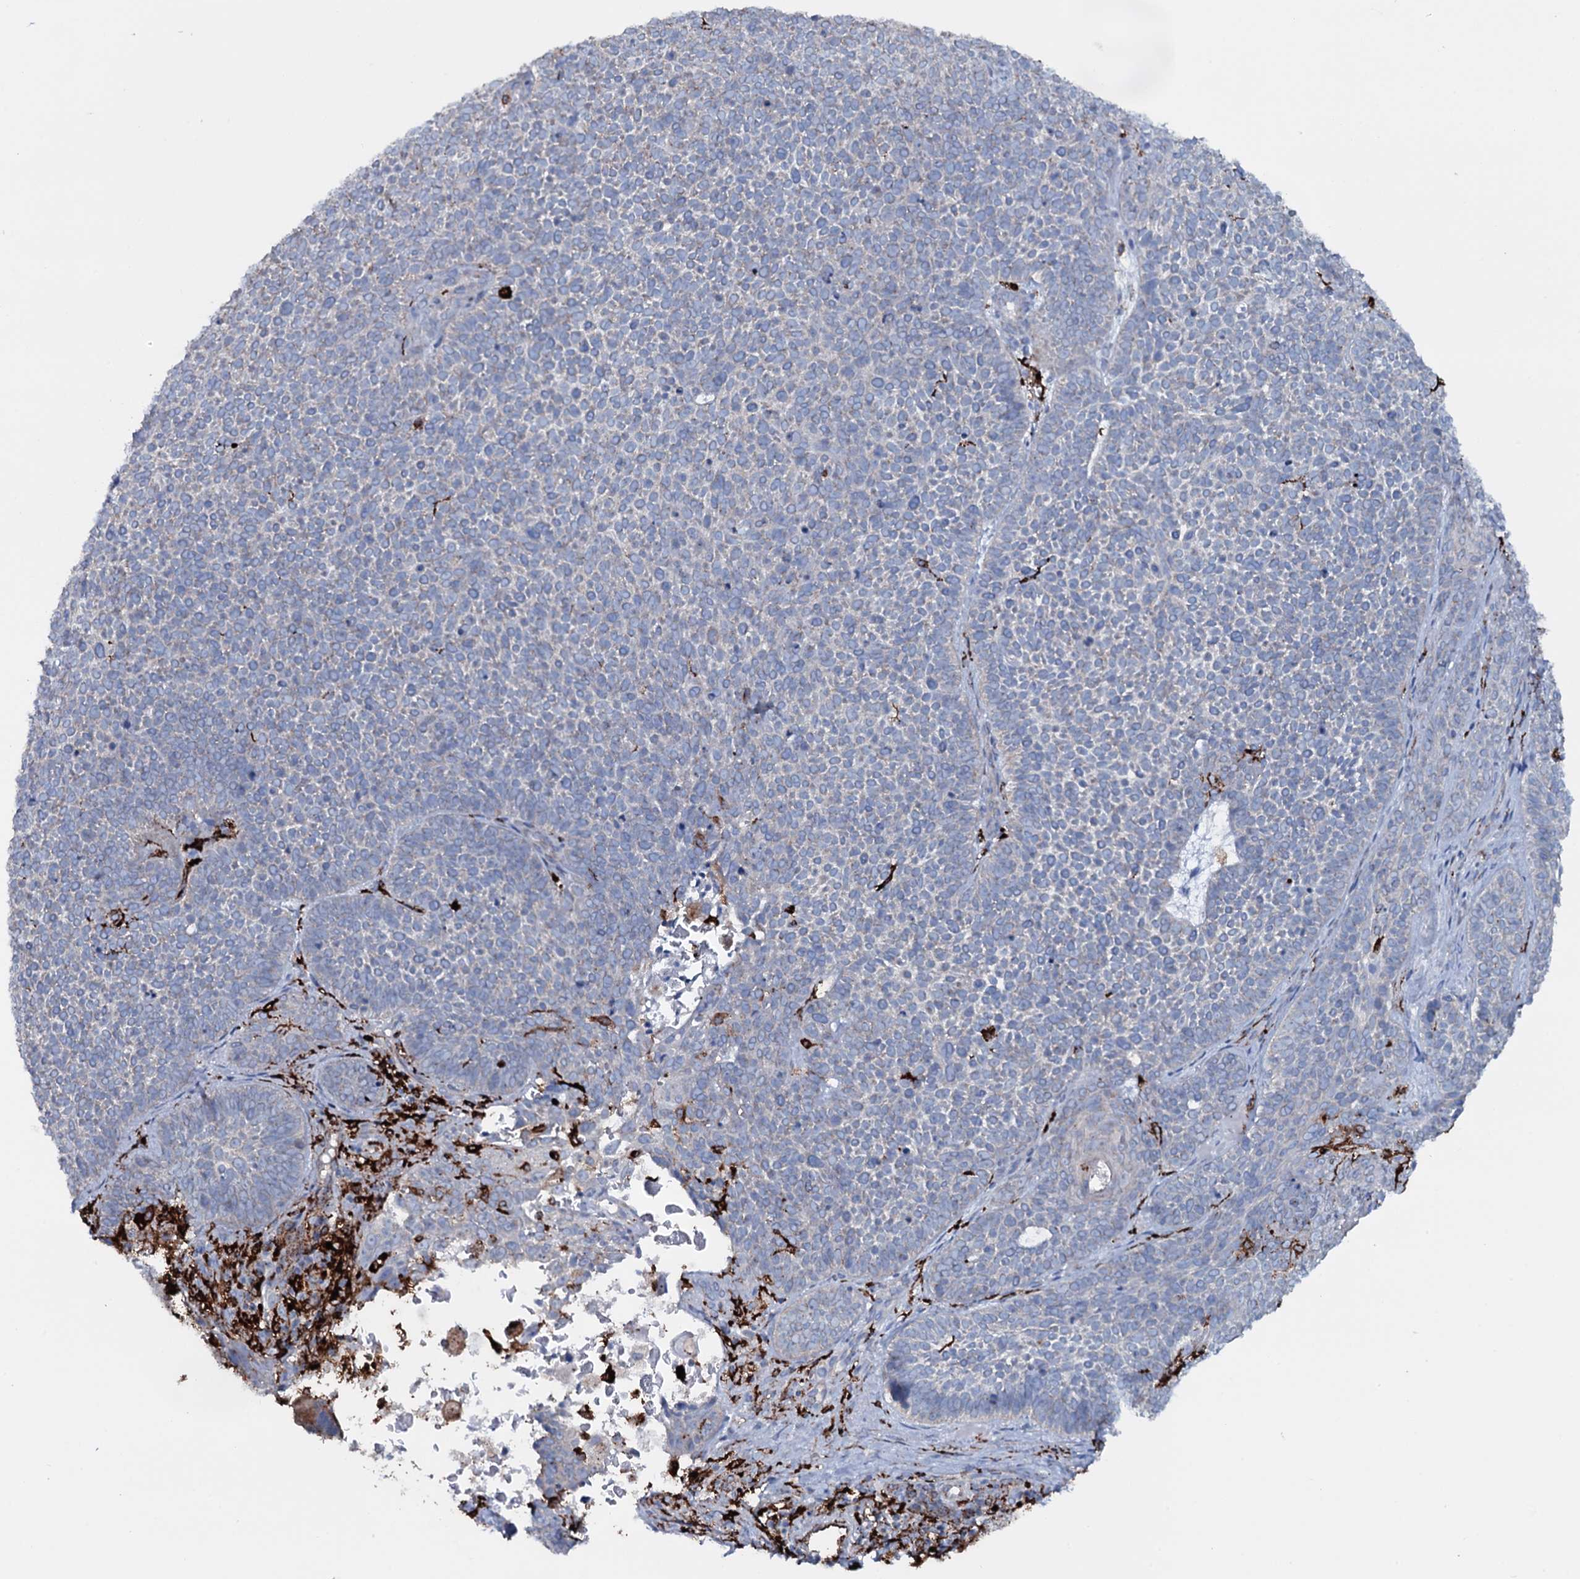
{"staining": {"intensity": "negative", "quantity": "none", "location": "none"}, "tissue": "skin cancer", "cell_type": "Tumor cells", "image_type": "cancer", "snomed": [{"axis": "morphology", "description": "Basal cell carcinoma"}, {"axis": "topography", "description": "Skin"}], "caption": "This is an immunohistochemistry micrograph of human skin cancer. There is no staining in tumor cells.", "gene": "OSBPL2", "patient": {"sex": "male", "age": 85}}